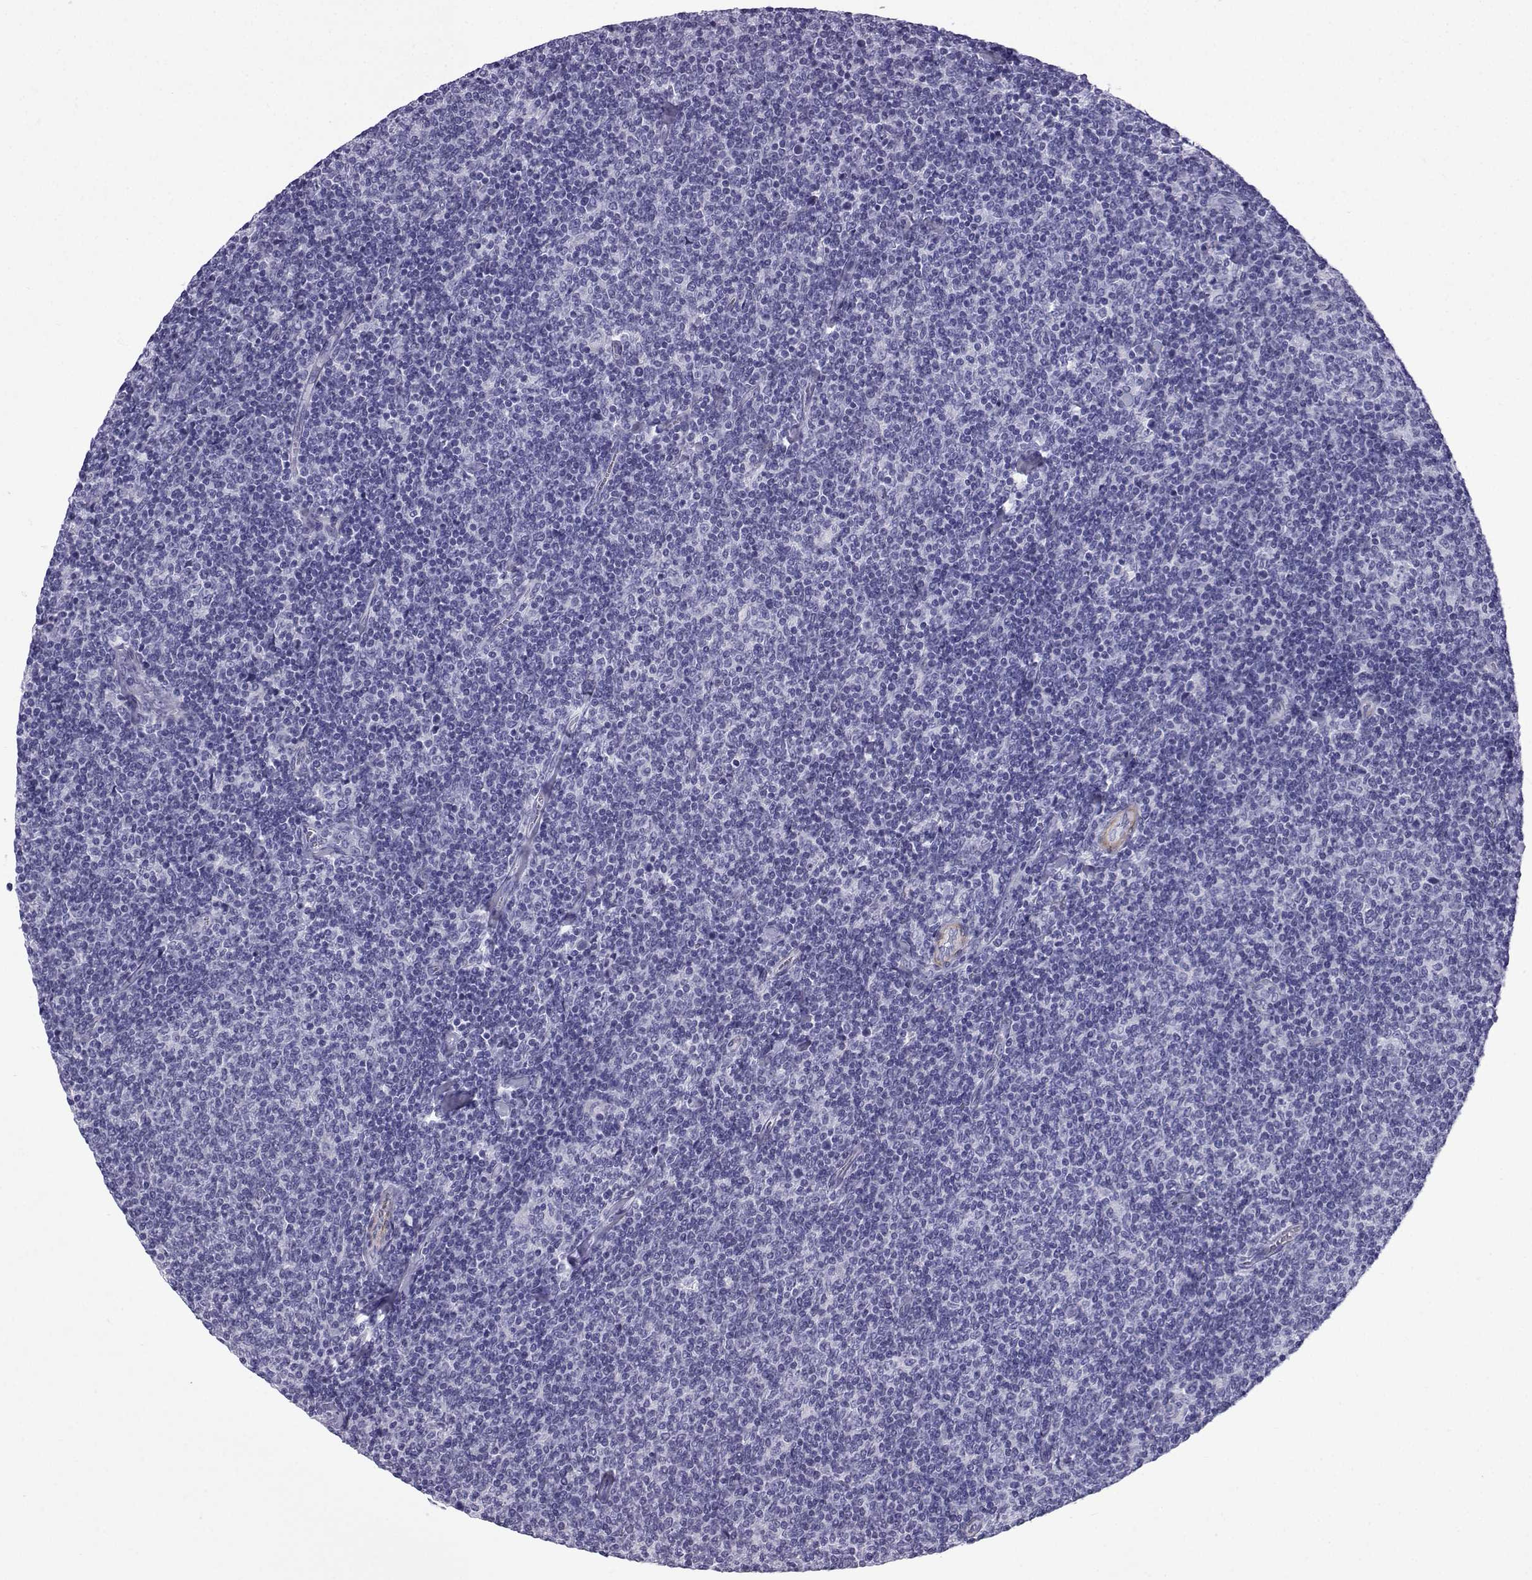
{"staining": {"intensity": "negative", "quantity": "none", "location": "none"}, "tissue": "lymphoma", "cell_type": "Tumor cells", "image_type": "cancer", "snomed": [{"axis": "morphology", "description": "Malignant lymphoma, non-Hodgkin's type, Low grade"}, {"axis": "topography", "description": "Lymph node"}], "caption": "High power microscopy micrograph of an IHC histopathology image of lymphoma, revealing no significant positivity in tumor cells.", "gene": "KCNF1", "patient": {"sex": "male", "age": 52}}